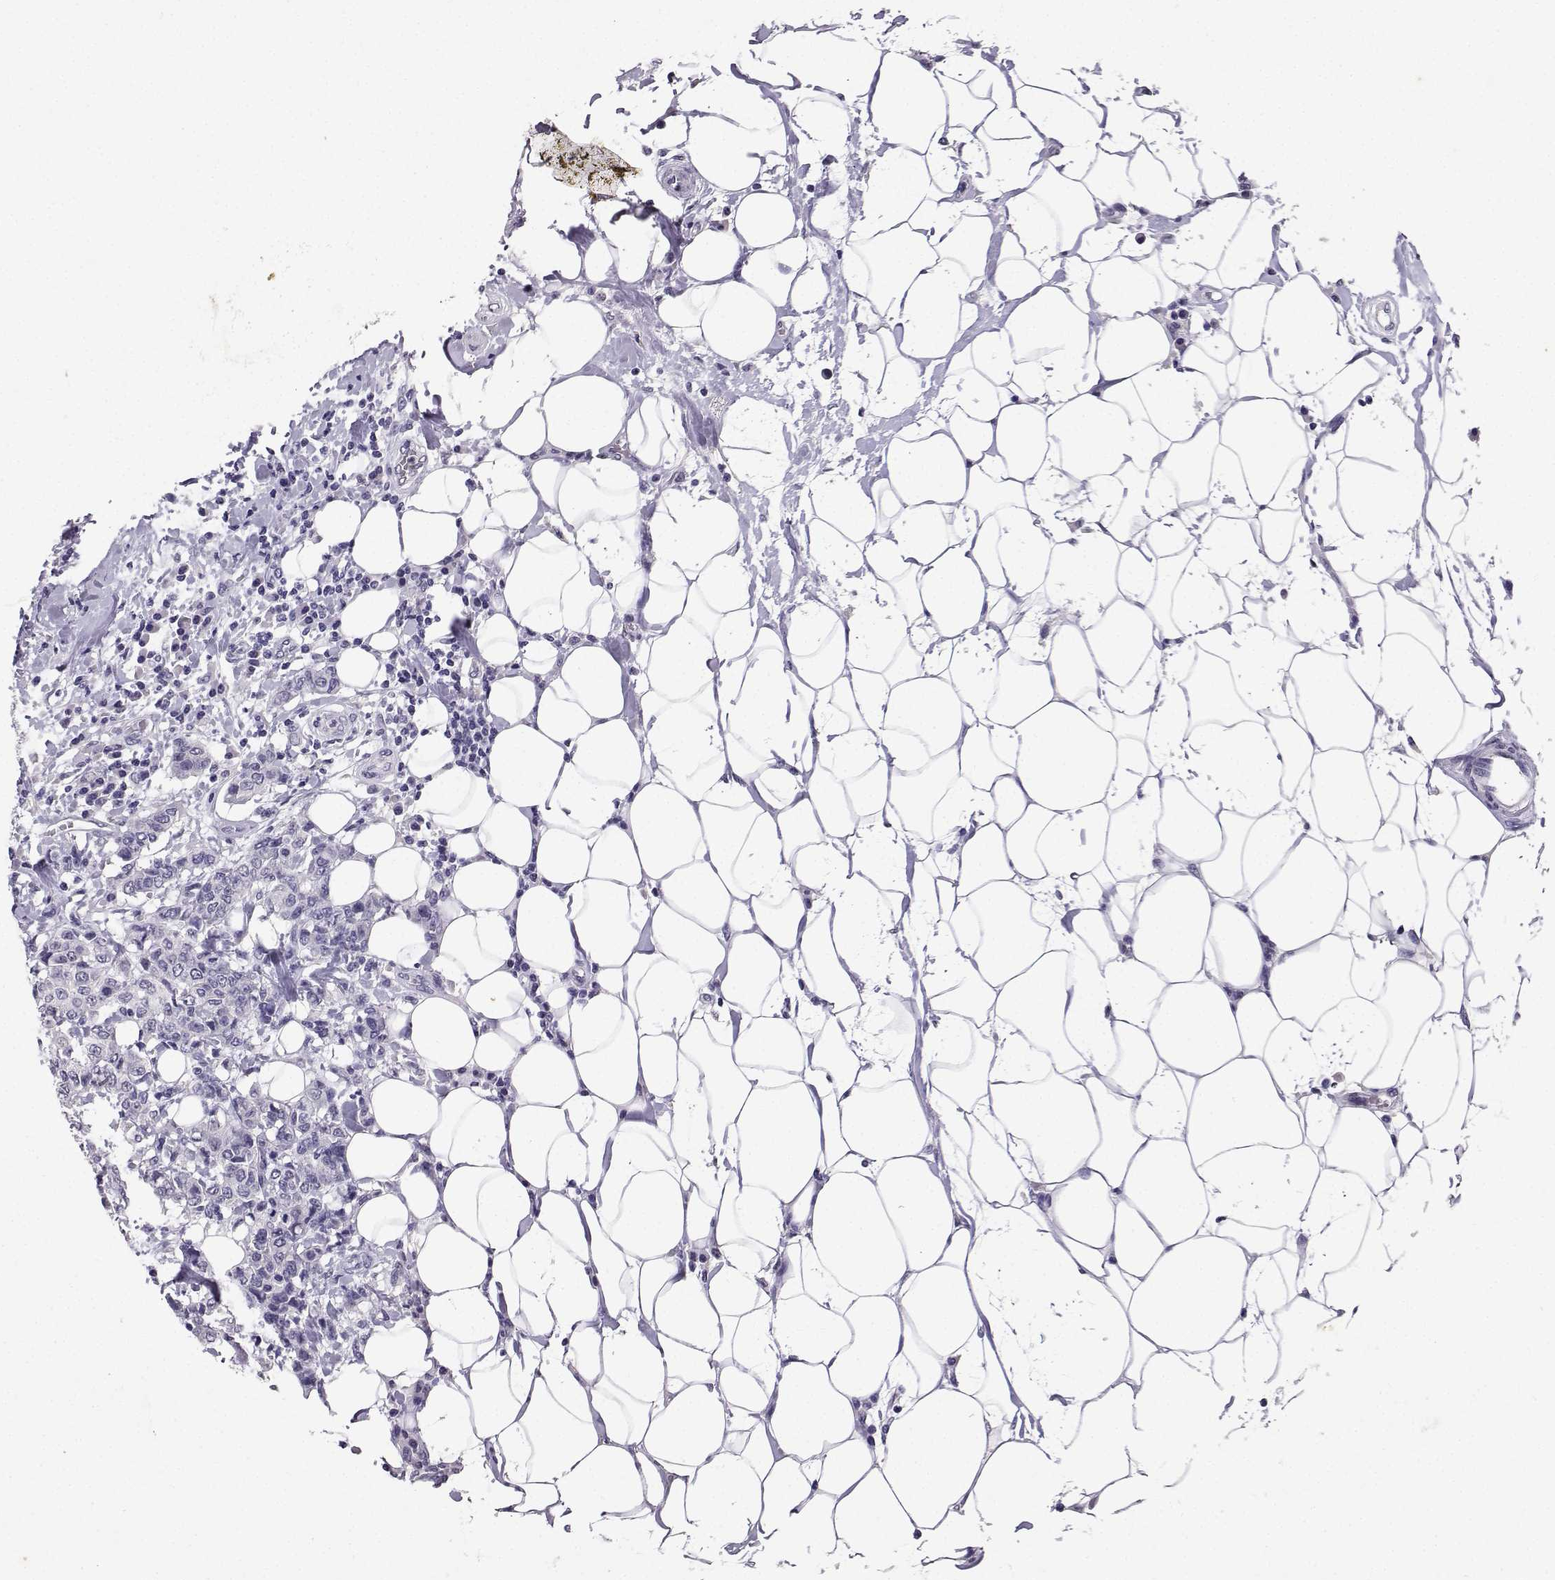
{"staining": {"intensity": "negative", "quantity": "none", "location": "none"}, "tissue": "breast cancer", "cell_type": "Tumor cells", "image_type": "cancer", "snomed": [{"axis": "morphology", "description": "Duct carcinoma"}, {"axis": "topography", "description": "Breast"}], "caption": "Immunohistochemistry (IHC) of human breast cancer shows no staining in tumor cells.", "gene": "SPAG11B", "patient": {"sex": "female", "age": 27}}